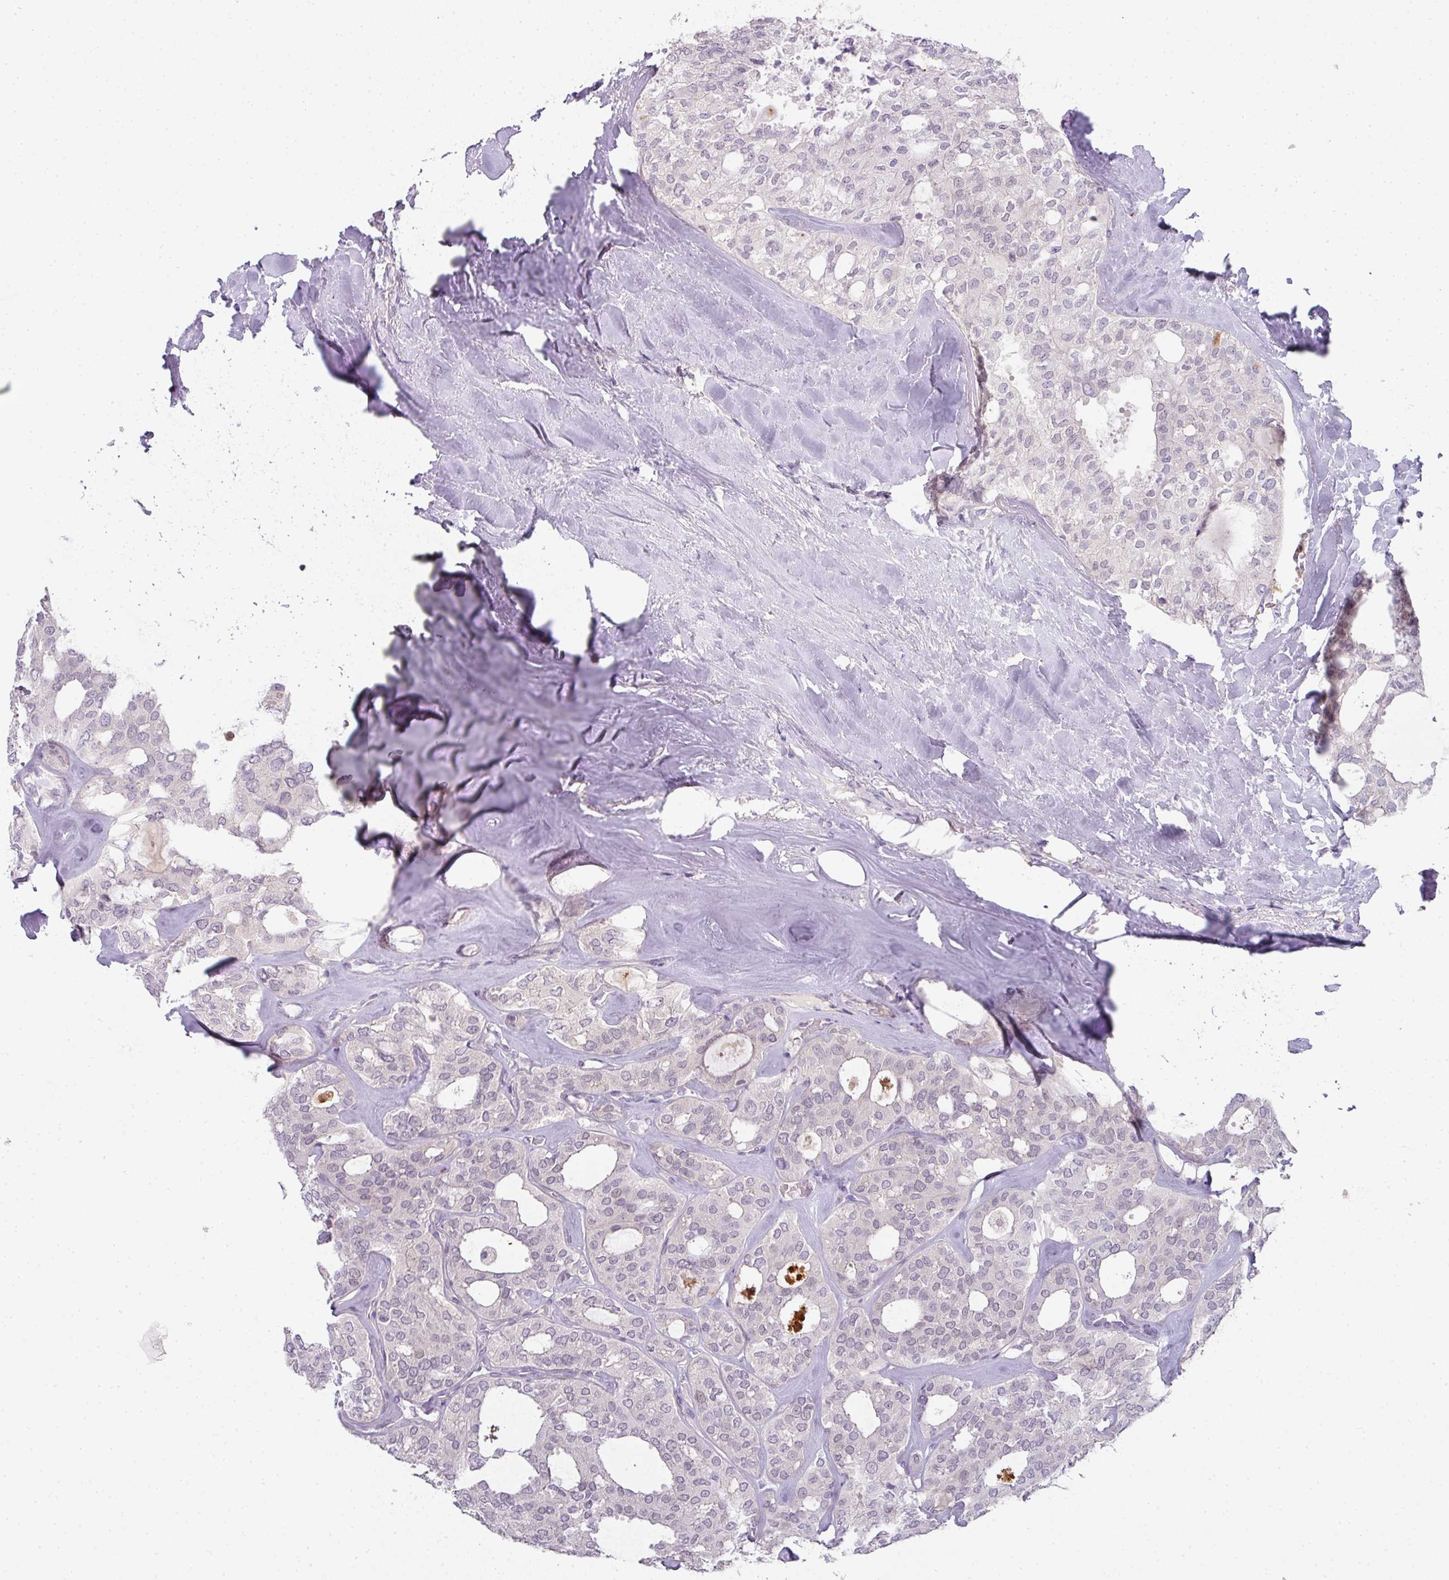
{"staining": {"intensity": "negative", "quantity": "none", "location": "none"}, "tissue": "thyroid cancer", "cell_type": "Tumor cells", "image_type": "cancer", "snomed": [{"axis": "morphology", "description": "Follicular adenoma carcinoma, NOS"}, {"axis": "topography", "description": "Thyroid gland"}], "caption": "Image shows no significant protein positivity in tumor cells of thyroid cancer.", "gene": "HHEX", "patient": {"sex": "male", "age": 75}}